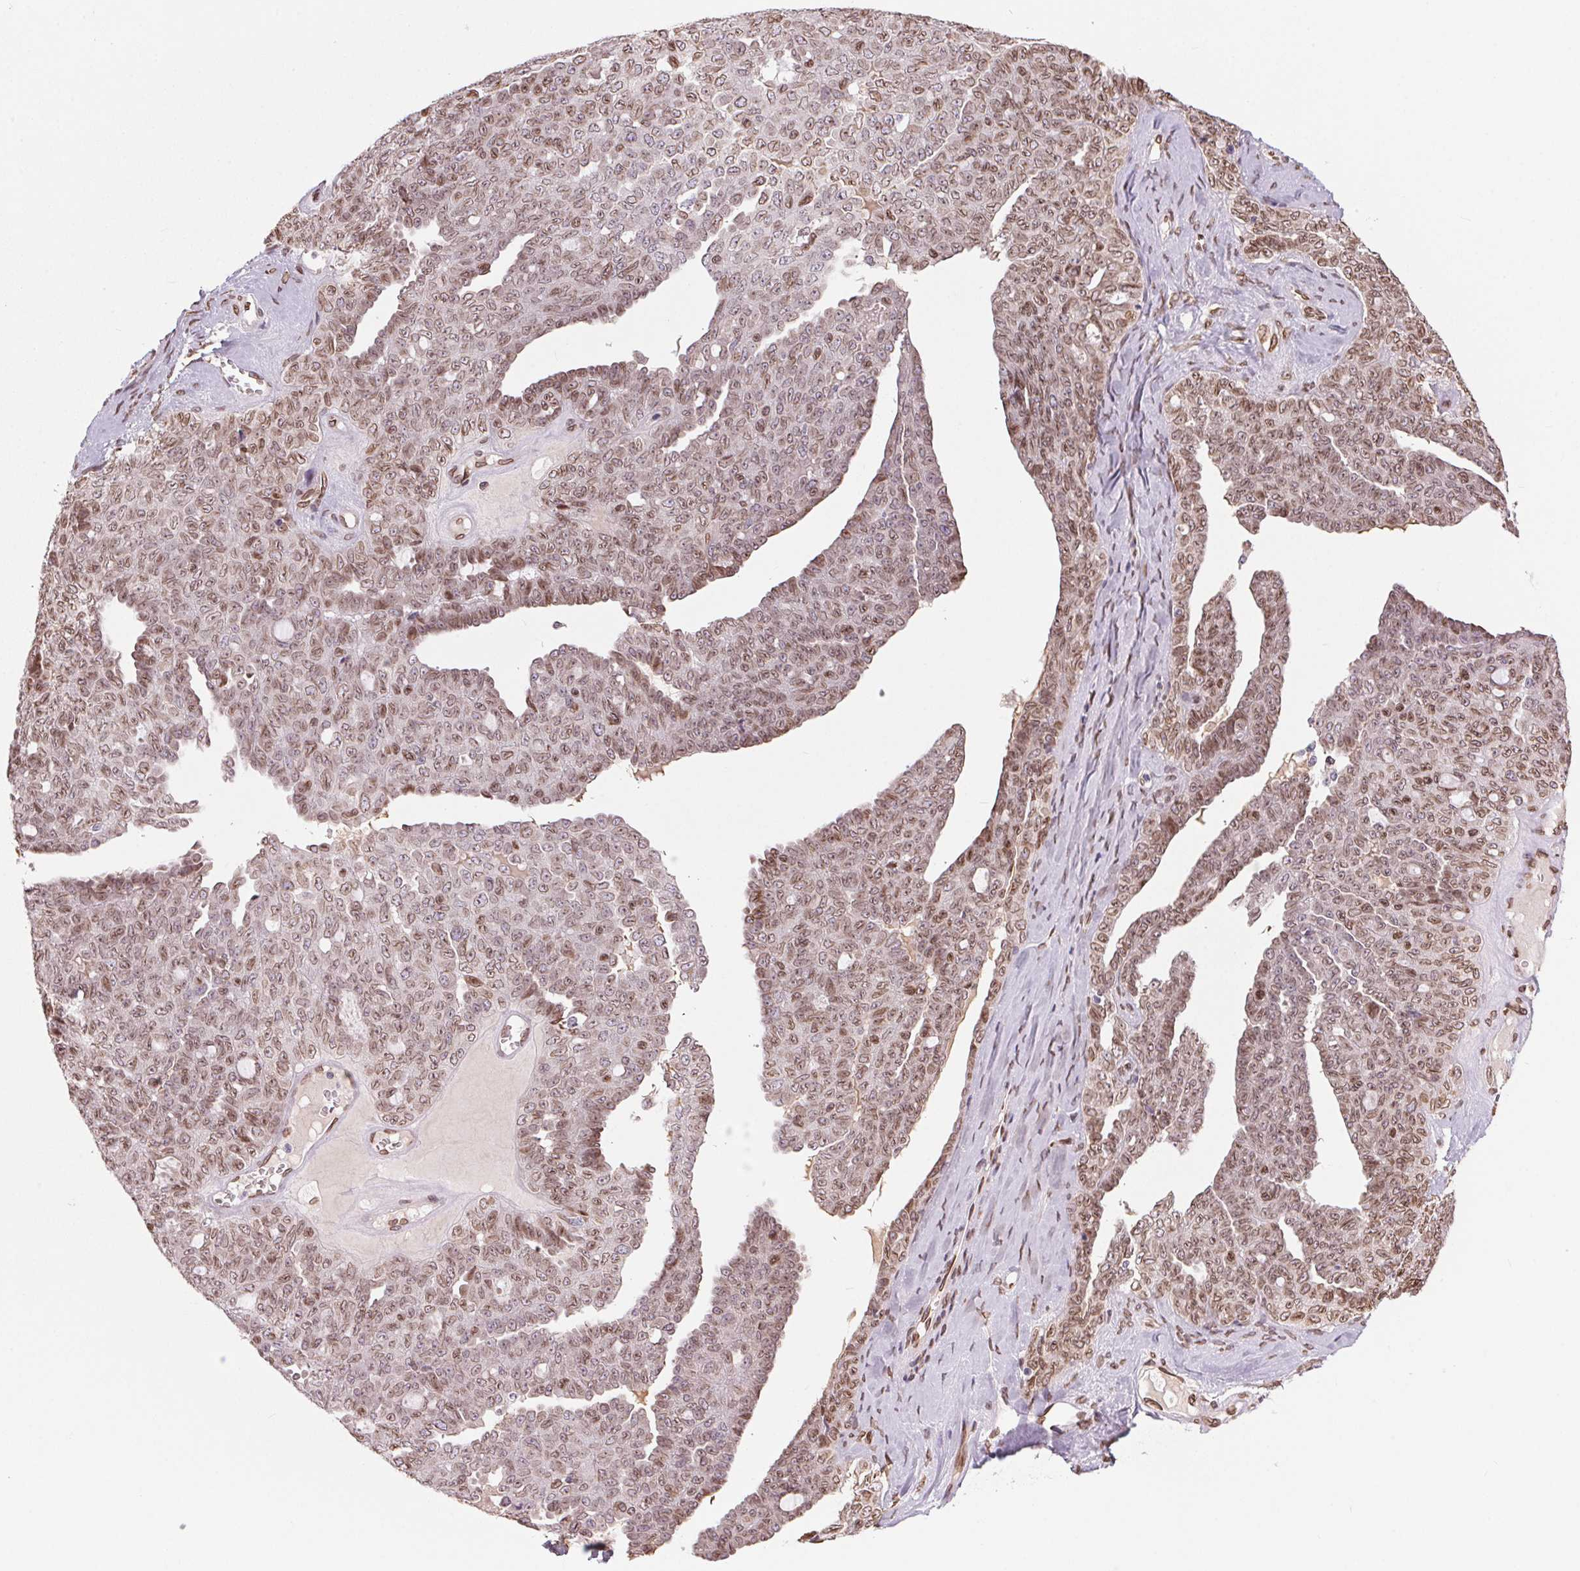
{"staining": {"intensity": "moderate", "quantity": ">75%", "location": "cytoplasmic/membranous,nuclear"}, "tissue": "ovarian cancer", "cell_type": "Tumor cells", "image_type": "cancer", "snomed": [{"axis": "morphology", "description": "Cystadenocarcinoma, serous, NOS"}, {"axis": "topography", "description": "Ovary"}], "caption": "Immunohistochemistry (IHC) of serous cystadenocarcinoma (ovarian) shows medium levels of moderate cytoplasmic/membranous and nuclear expression in approximately >75% of tumor cells. (brown staining indicates protein expression, while blue staining denotes nuclei).", "gene": "TMEM175", "patient": {"sex": "female", "age": 71}}